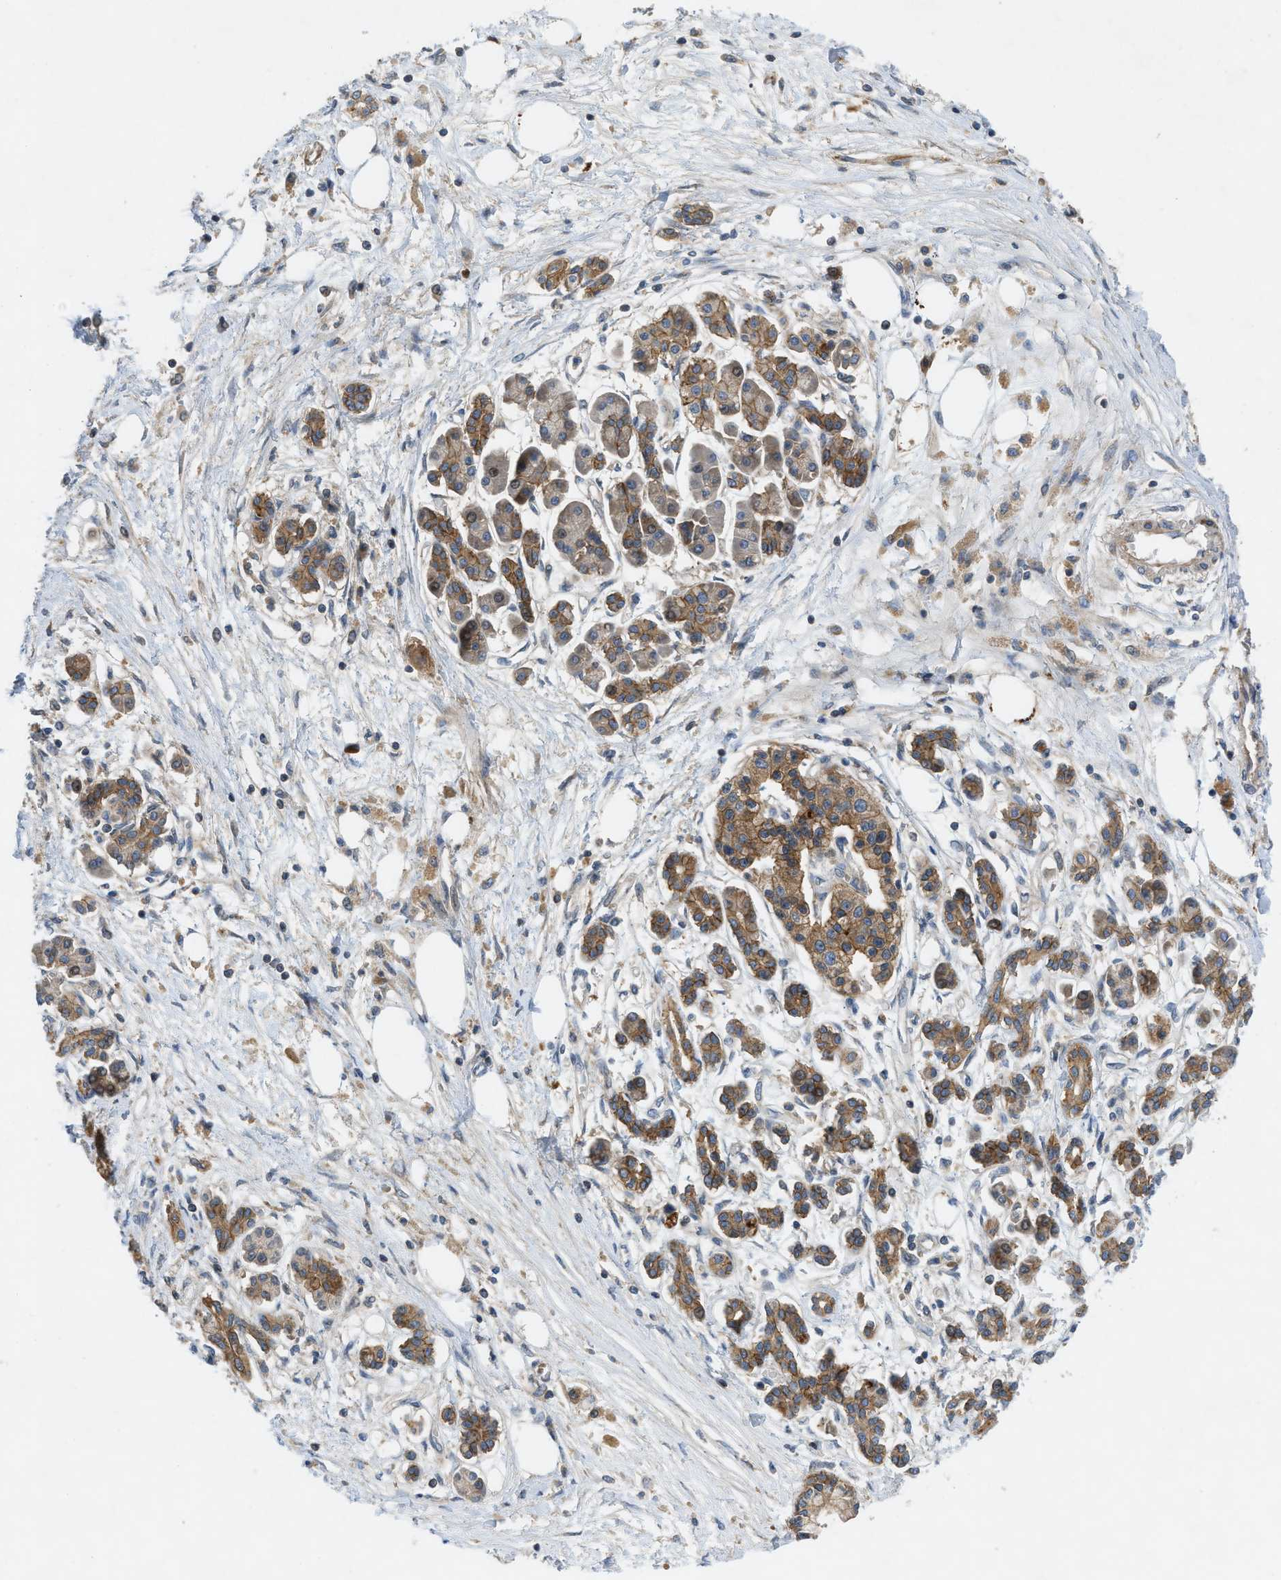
{"staining": {"intensity": "moderate", "quantity": ">75%", "location": "cytoplasmic/membranous"}, "tissue": "pancreatic cancer", "cell_type": "Tumor cells", "image_type": "cancer", "snomed": [{"axis": "morphology", "description": "Adenocarcinoma, NOS"}, {"axis": "topography", "description": "Pancreas"}], "caption": "The micrograph shows immunohistochemical staining of adenocarcinoma (pancreatic). There is moderate cytoplasmic/membranous staining is present in approximately >75% of tumor cells. The protein of interest is stained brown, and the nuclei are stained in blue (DAB IHC with brightfield microscopy, high magnification).", "gene": "CNNM3", "patient": {"sex": "female", "age": 77}}